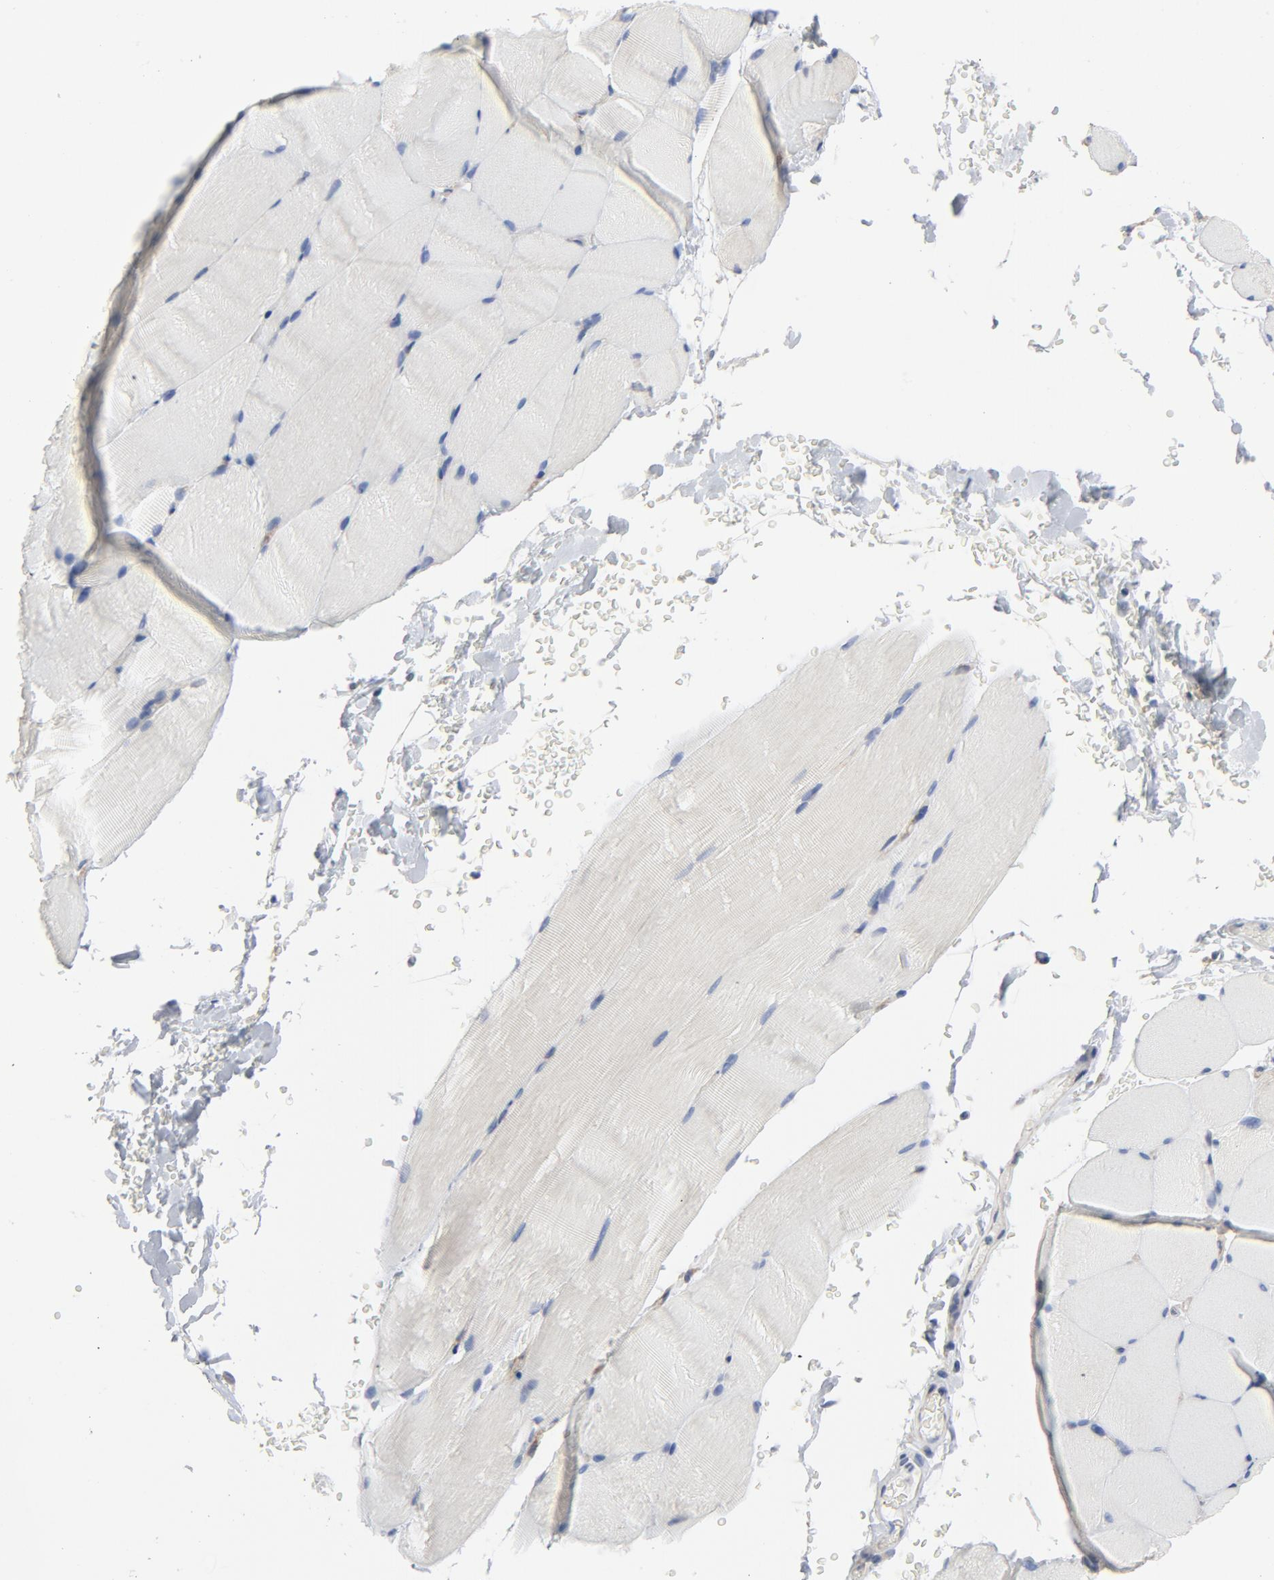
{"staining": {"intensity": "negative", "quantity": "none", "location": "none"}, "tissue": "skeletal muscle", "cell_type": "Myocytes", "image_type": "normal", "snomed": [{"axis": "morphology", "description": "Normal tissue, NOS"}, {"axis": "topography", "description": "Skeletal muscle"}, {"axis": "topography", "description": "Parathyroid gland"}], "caption": "This image is of benign skeletal muscle stained with immunohistochemistry to label a protein in brown with the nuclei are counter-stained blue. There is no expression in myocytes.", "gene": "DYNLT3", "patient": {"sex": "female", "age": 37}}